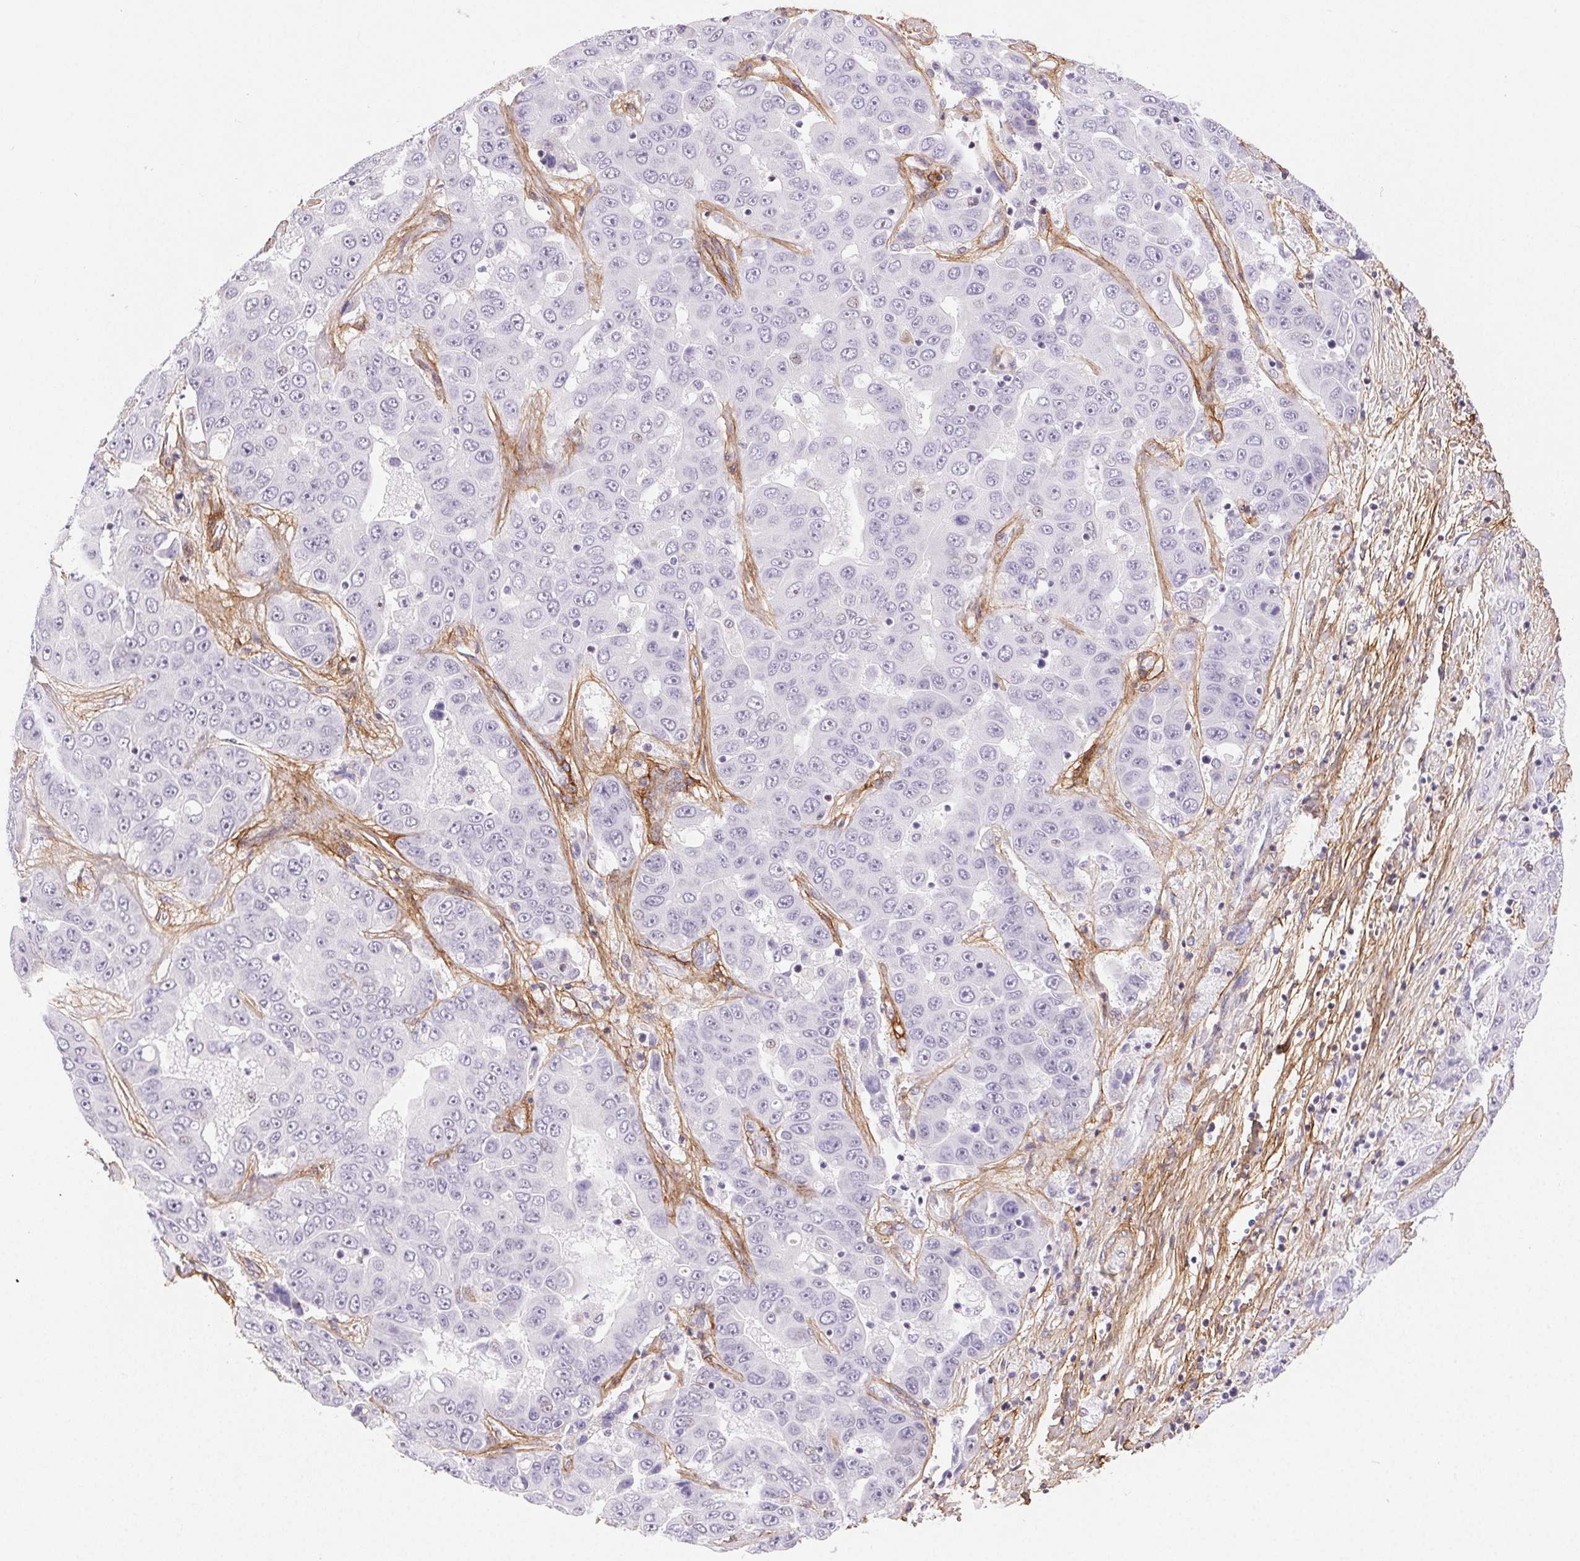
{"staining": {"intensity": "negative", "quantity": "none", "location": "none"}, "tissue": "liver cancer", "cell_type": "Tumor cells", "image_type": "cancer", "snomed": [{"axis": "morphology", "description": "Cholangiocarcinoma"}, {"axis": "topography", "description": "Liver"}], "caption": "Immunohistochemistry histopathology image of liver cancer stained for a protein (brown), which demonstrates no expression in tumor cells.", "gene": "PDZD2", "patient": {"sex": "female", "age": 52}}